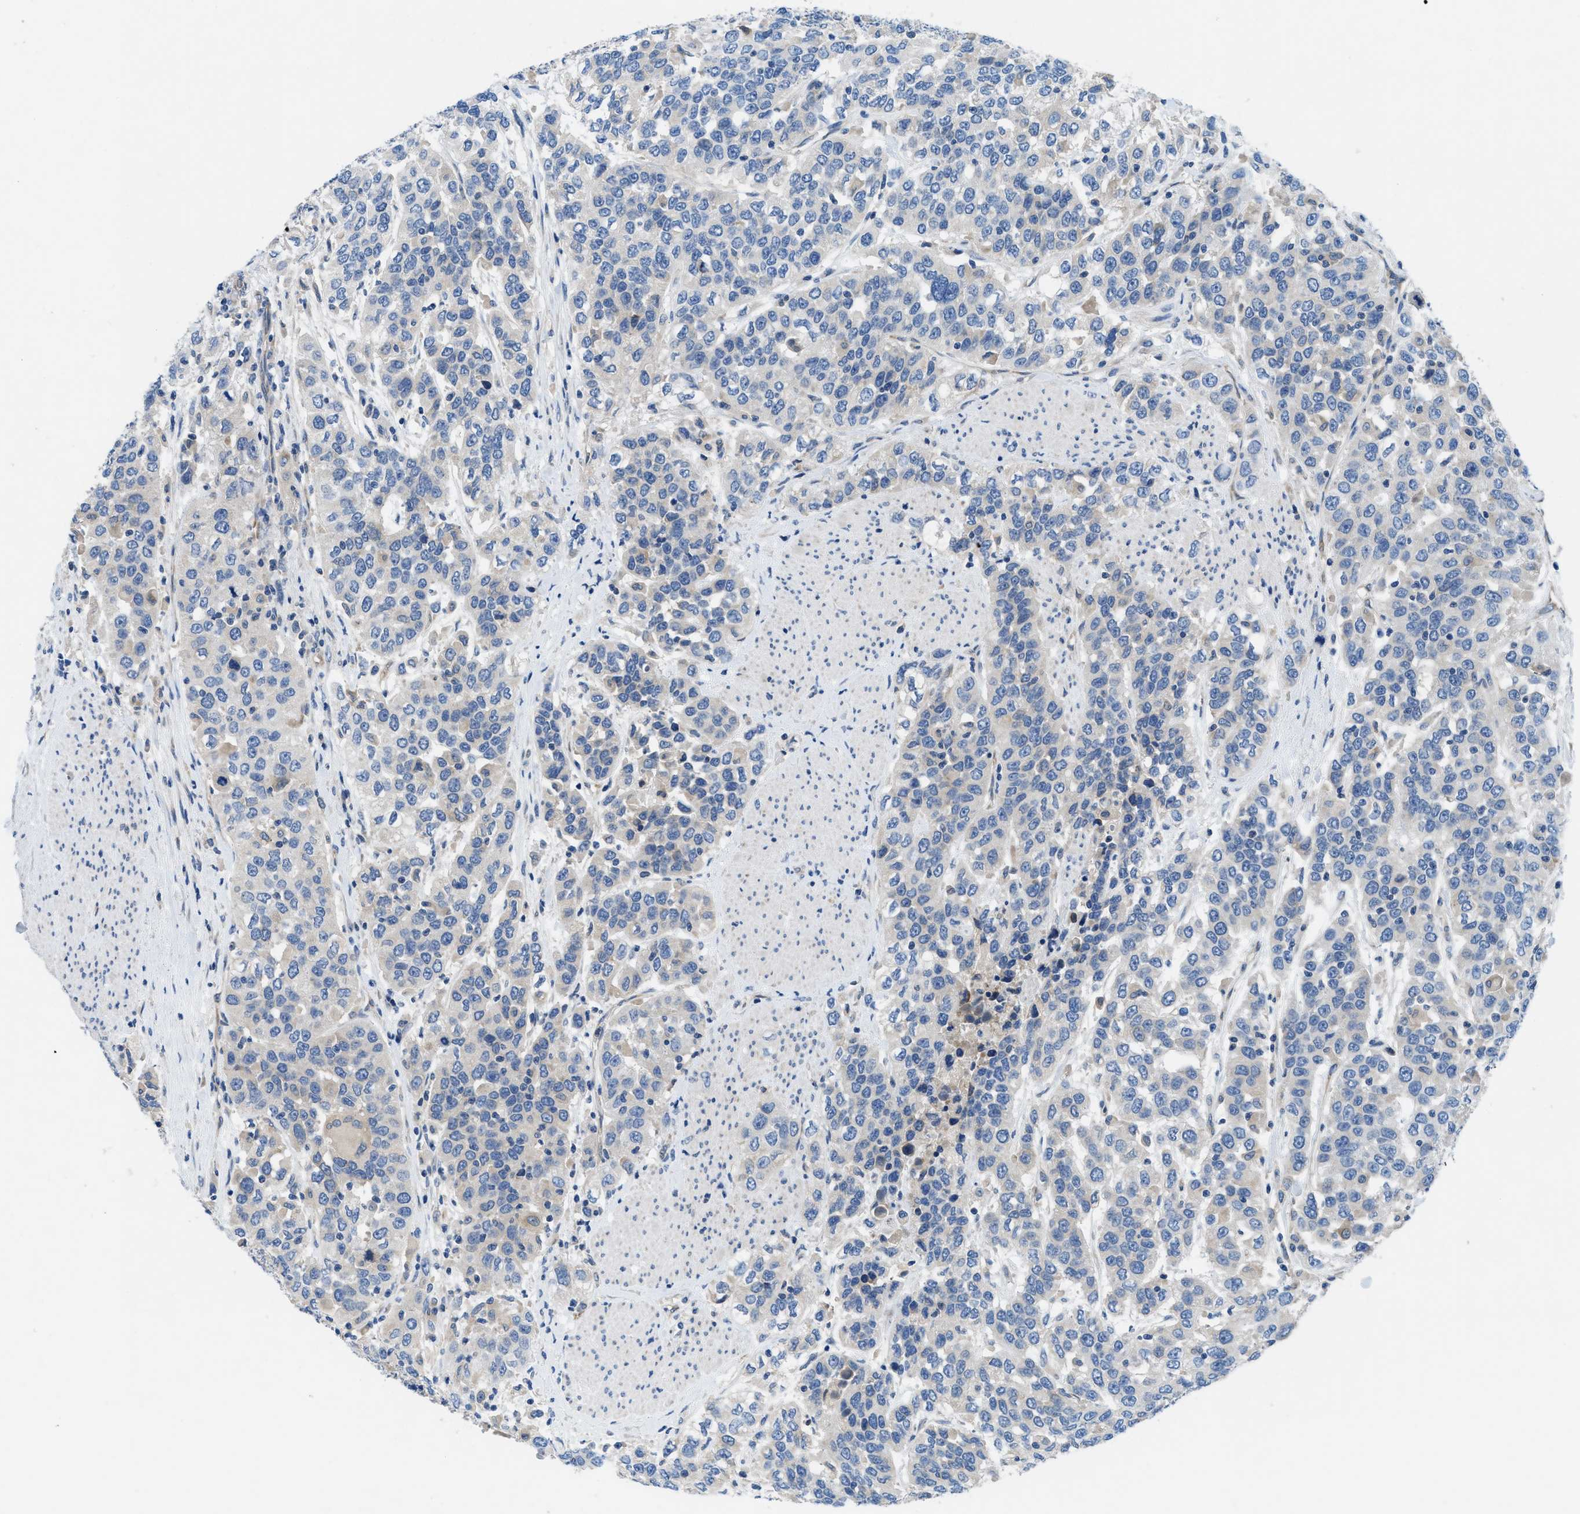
{"staining": {"intensity": "negative", "quantity": "none", "location": "none"}, "tissue": "urothelial cancer", "cell_type": "Tumor cells", "image_type": "cancer", "snomed": [{"axis": "morphology", "description": "Urothelial carcinoma, High grade"}, {"axis": "topography", "description": "Urinary bladder"}], "caption": "IHC histopathology image of neoplastic tissue: human urothelial carcinoma (high-grade) stained with DAB exhibits no significant protein positivity in tumor cells.", "gene": "PGR", "patient": {"sex": "female", "age": 80}}